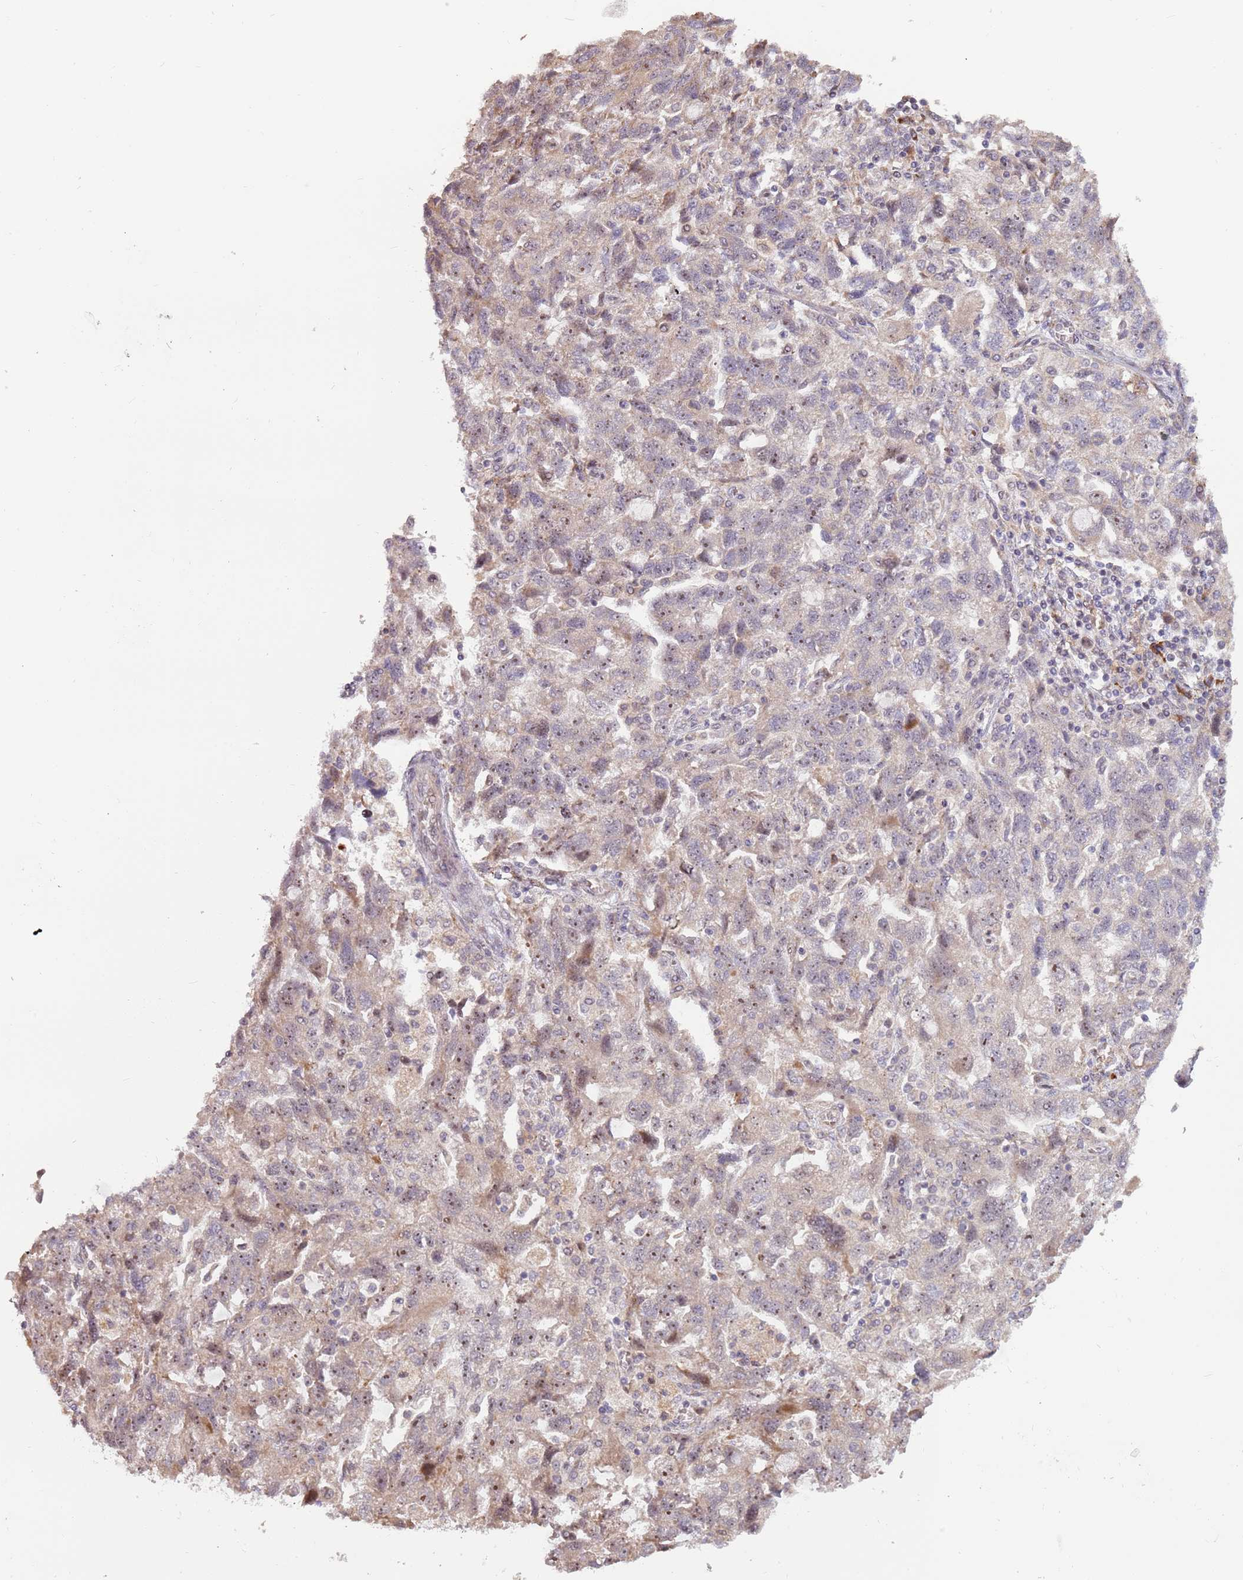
{"staining": {"intensity": "moderate", "quantity": "<25%", "location": "nuclear"}, "tissue": "ovarian cancer", "cell_type": "Tumor cells", "image_type": "cancer", "snomed": [{"axis": "morphology", "description": "Carcinoma, NOS"}, {"axis": "morphology", "description": "Cystadenocarcinoma, serous, NOS"}, {"axis": "topography", "description": "Ovary"}], "caption": "Immunohistochemistry (IHC) of human ovarian cancer exhibits low levels of moderate nuclear positivity in about <25% of tumor cells.", "gene": "UCMA", "patient": {"sex": "female", "age": 69}}